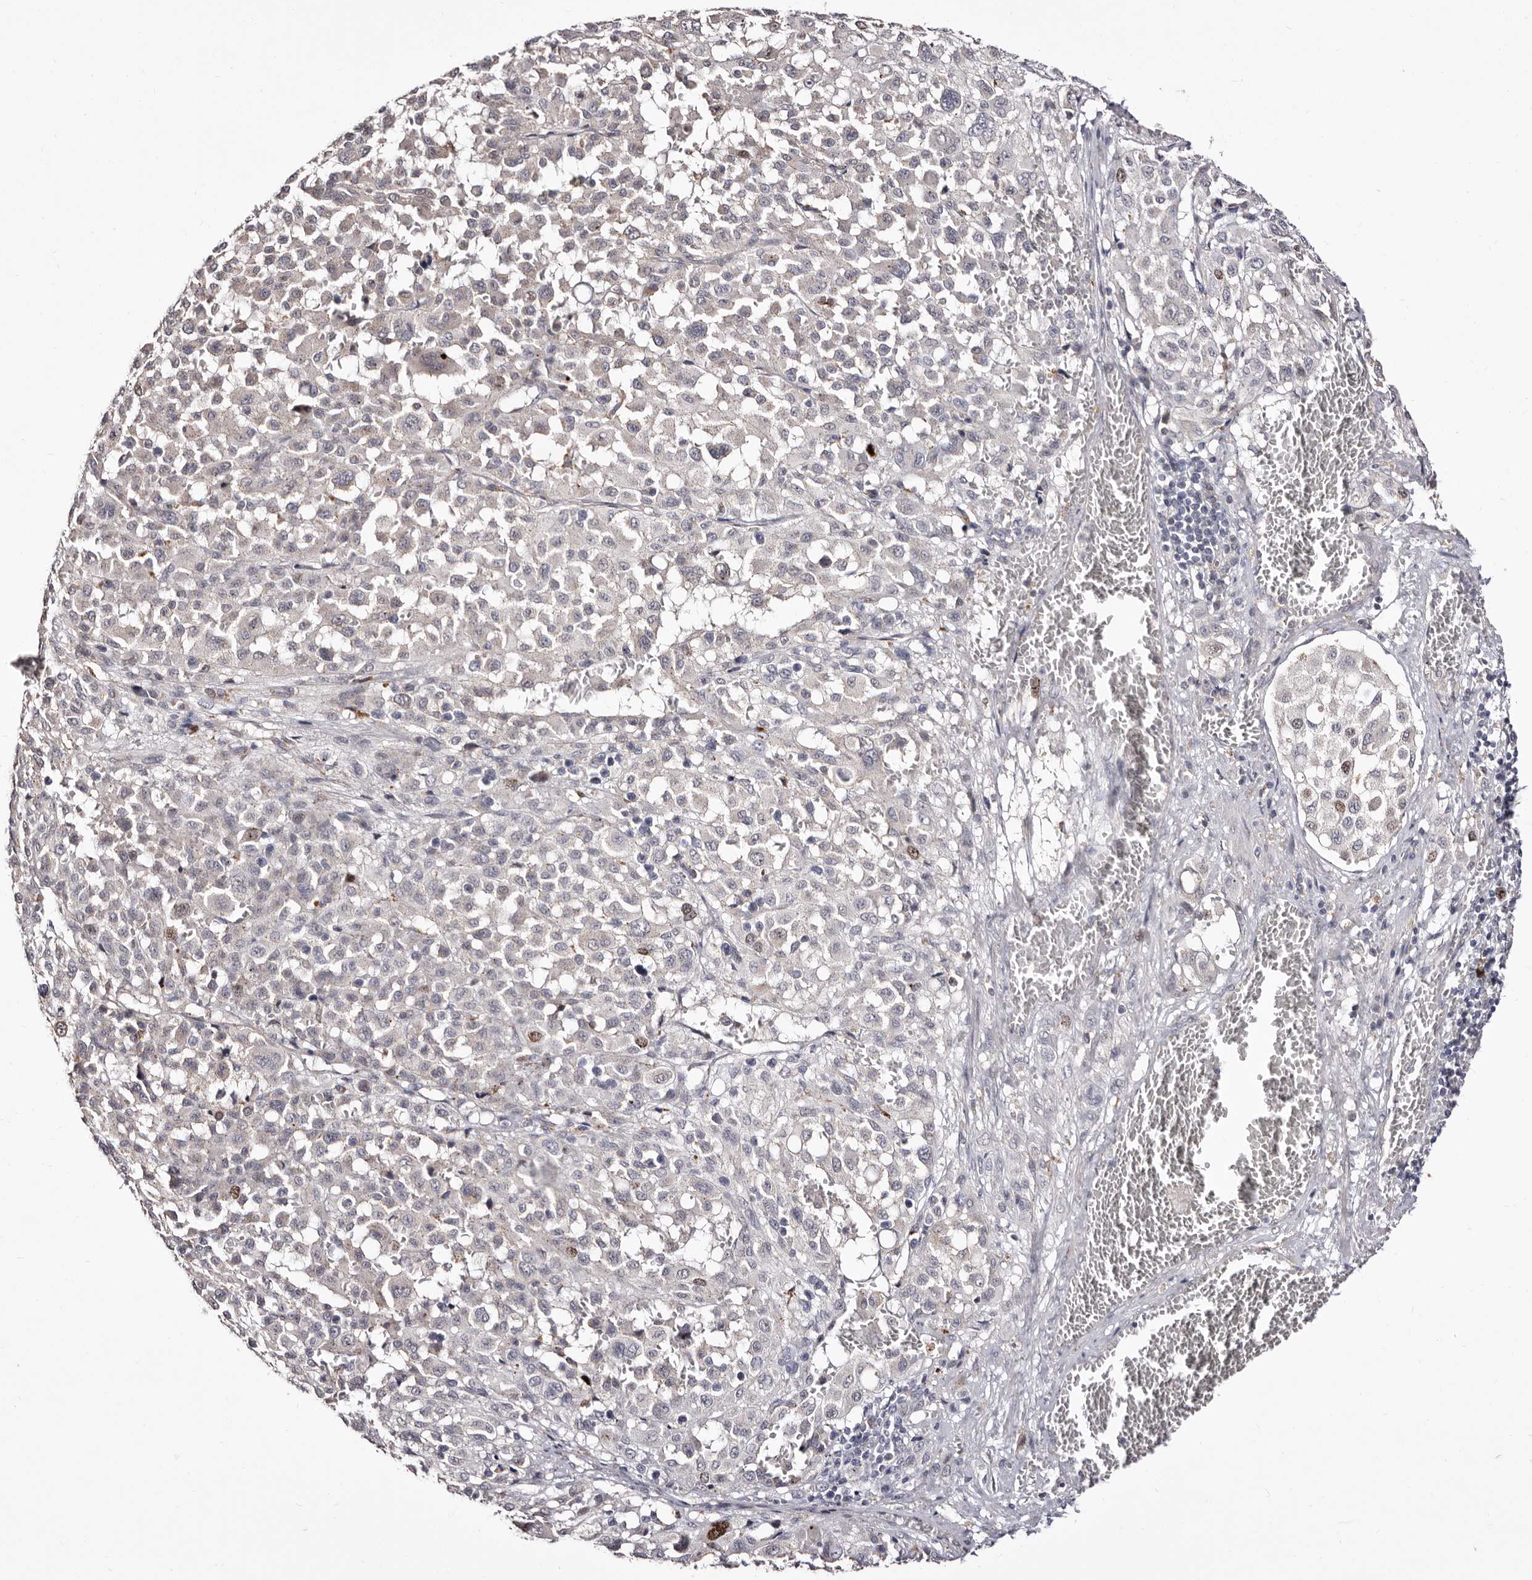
{"staining": {"intensity": "negative", "quantity": "none", "location": "none"}, "tissue": "melanoma", "cell_type": "Tumor cells", "image_type": "cancer", "snomed": [{"axis": "morphology", "description": "Malignant melanoma, Metastatic site"}, {"axis": "topography", "description": "Skin"}], "caption": "DAB (3,3'-diaminobenzidine) immunohistochemical staining of human melanoma shows no significant expression in tumor cells.", "gene": "CDCA8", "patient": {"sex": "female", "age": 74}}